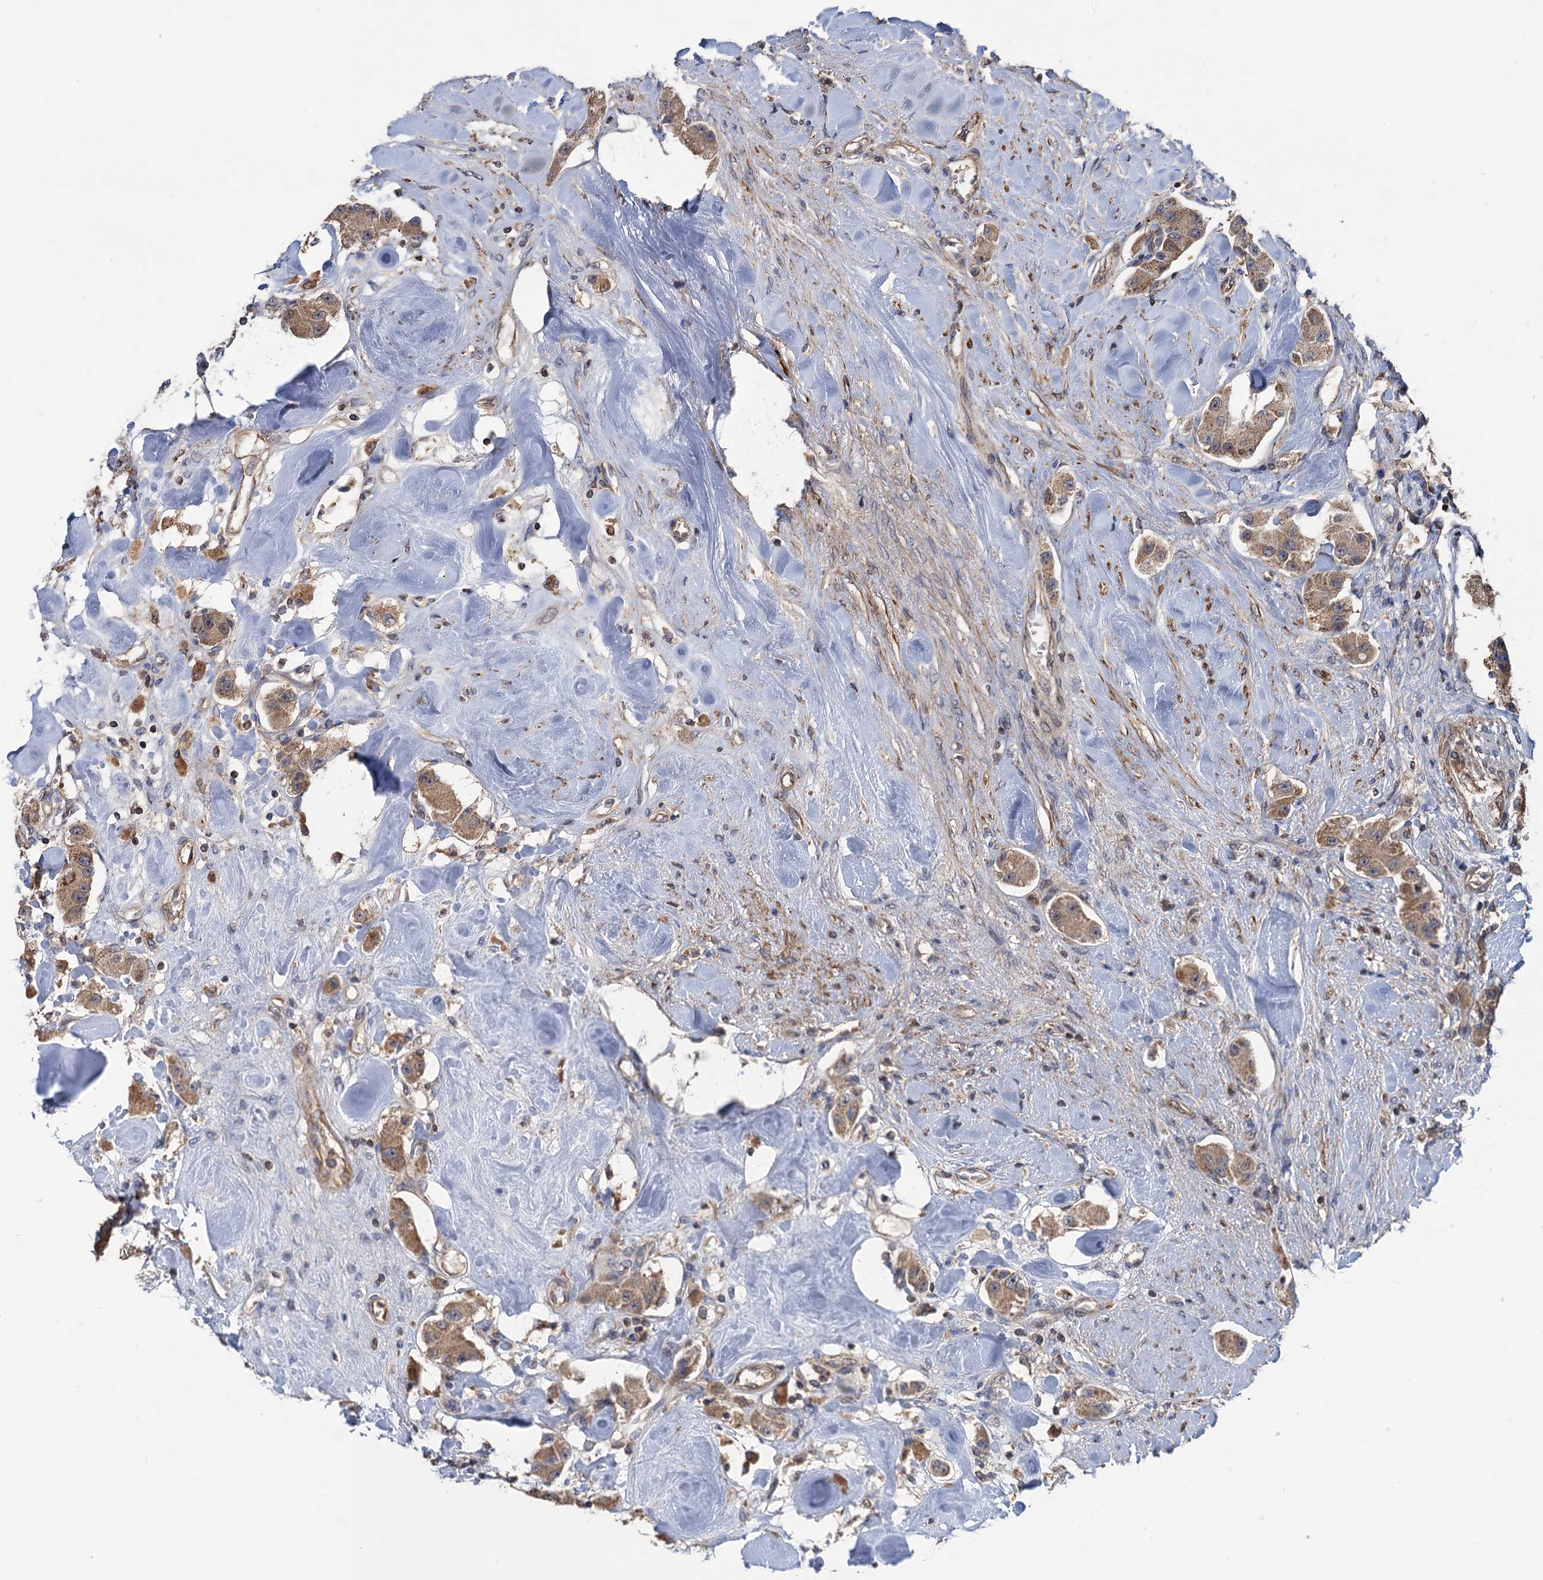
{"staining": {"intensity": "moderate", "quantity": ">75%", "location": "cytoplasmic/membranous"}, "tissue": "carcinoid", "cell_type": "Tumor cells", "image_type": "cancer", "snomed": [{"axis": "morphology", "description": "Carcinoid, malignant, NOS"}, {"axis": "topography", "description": "Pancreas"}], "caption": "Moderate cytoplasmic/membranous staining for a protein is identified in approximately >75% of tumor cells of malignant carcinoid using immunohistochemistry (IHC).", "gene": "WDR88", "patient": {"sex": "male", "age": 41}}